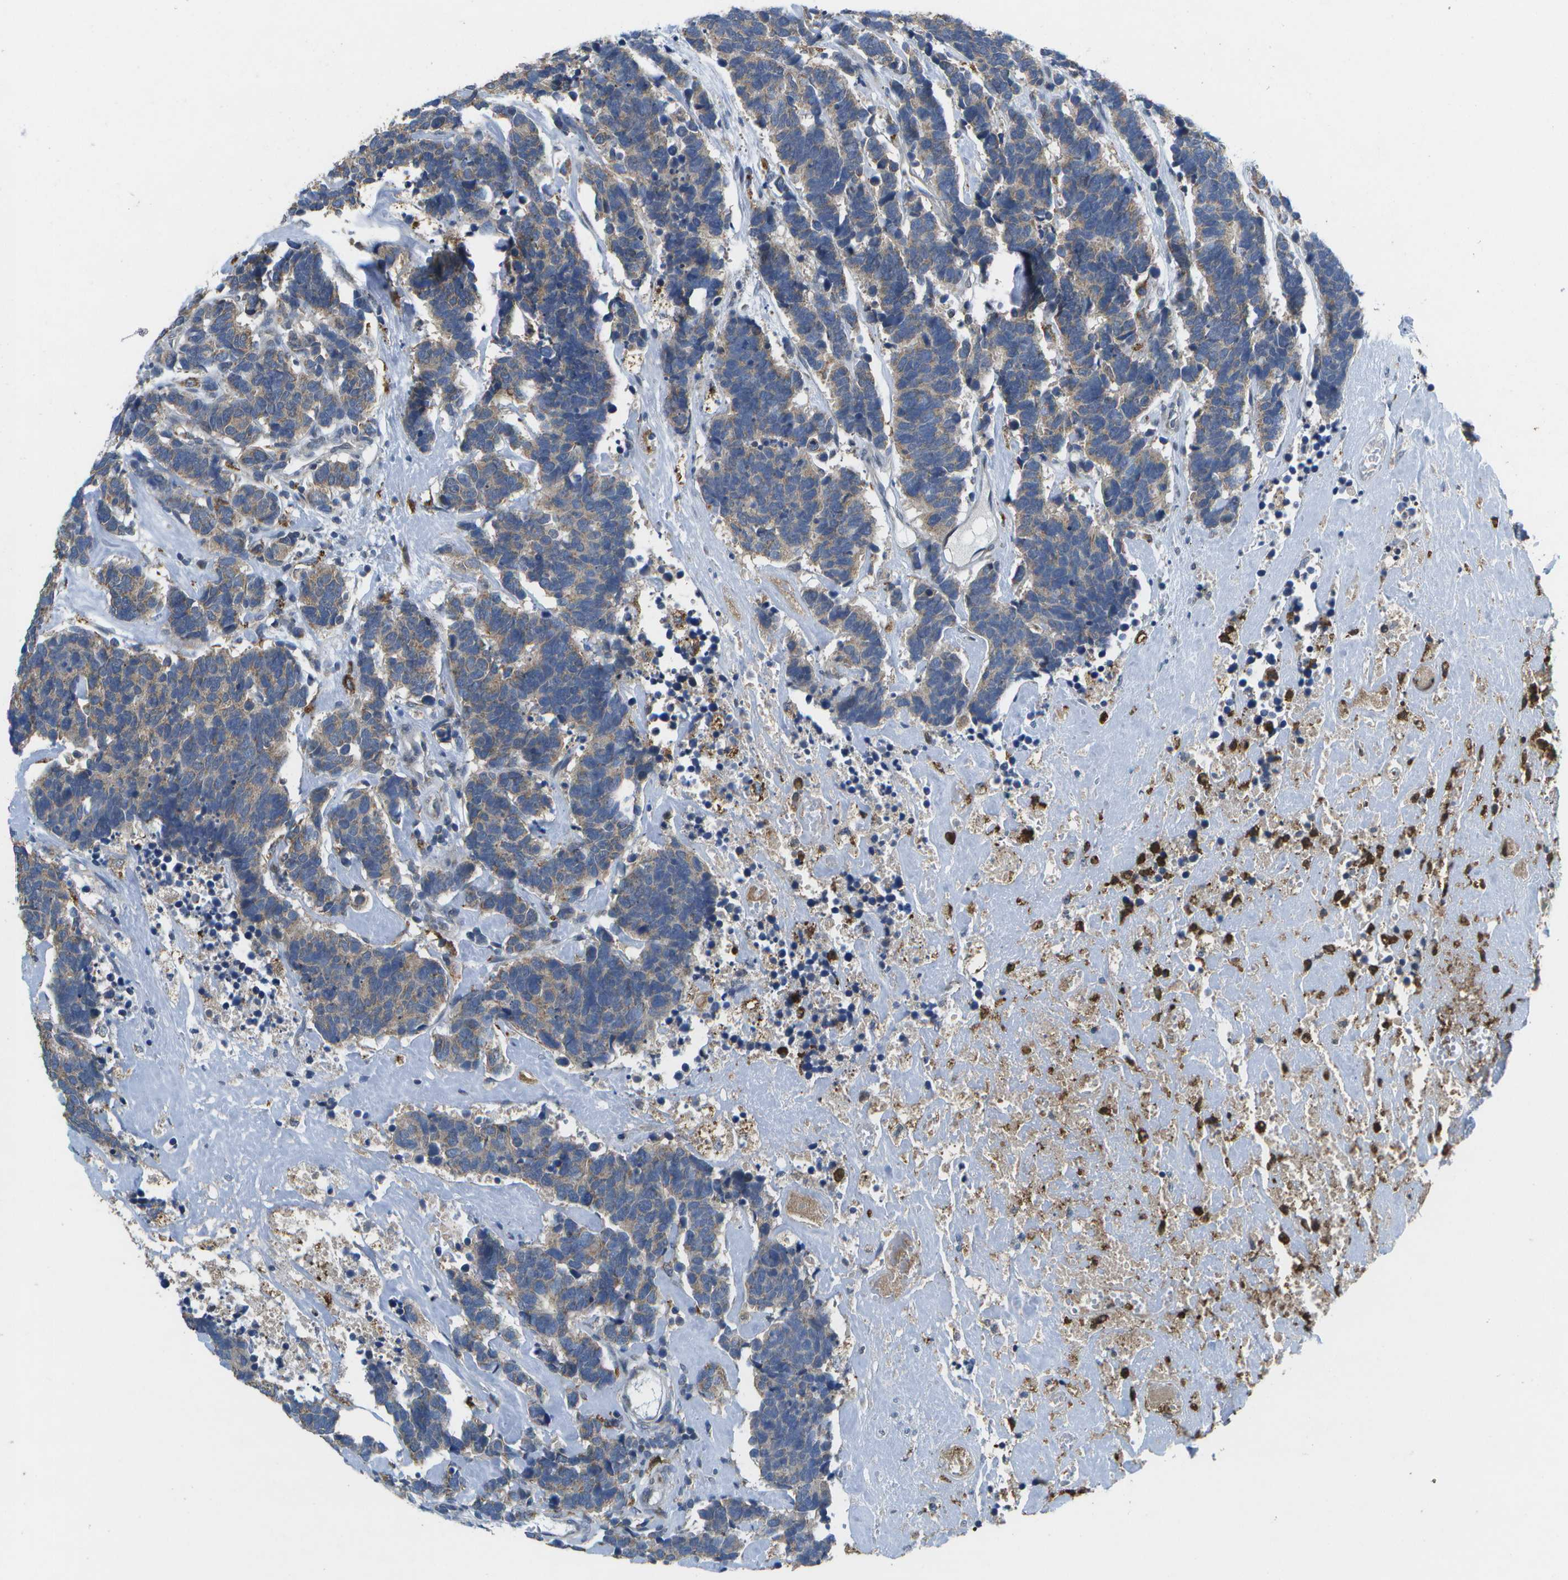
{"staining": {"intensity": "weak", "quantity": ">75%", "location": "cytoplasmic/membranous"}, "tissue": "carcinoid", "cell_type": "Tumor cells", "image_type": "cancer", "snomed": [{"axis": "morphology", "description": "Carcinoma, NOS"}, {"axis": "morphology", "description": "Carcinoid, malignant, NOS"}, {"axis": "topography", "description": "Urinary bladder"}], "caption": "Tumor cells show low levels of weak cytoplasmic/membranous staining in about >75% of cells in human carcinoid.", "gene": "GALNT15", "patient": {"sex": "male", "age": 57}}